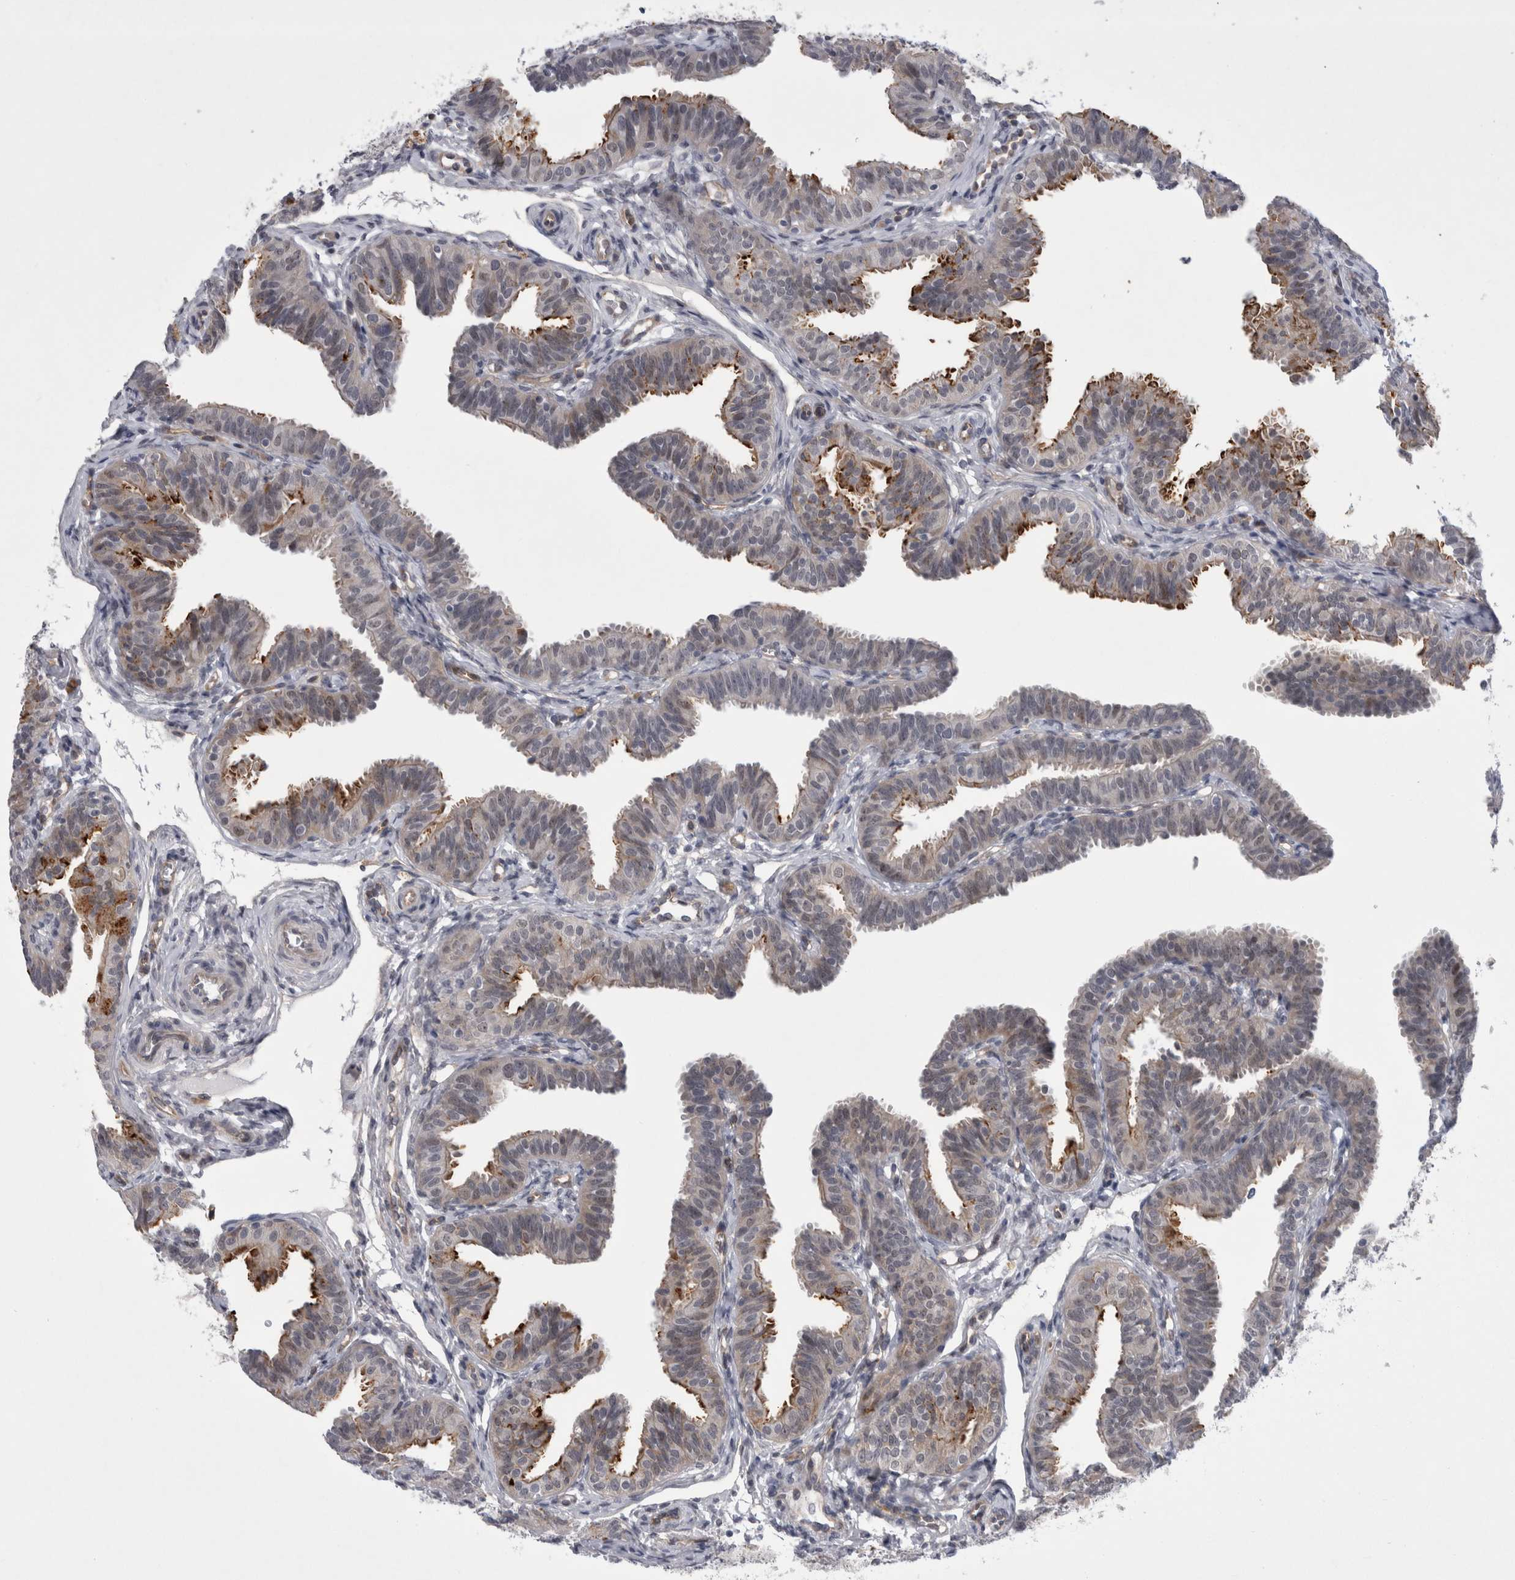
{"staining": {"intensity": "moderate", "quantity": "<25%", "location": "cytoplasmic/membranous"}, "tissue": "fallopian tube", "cell_type": "Glandular cells", "image_type": "normal", "snomed": [{"axis": "morphology", "description": "Normal tissue, NOS"}, {"axis": "topography", "description": "Fallopian tube"}], "caption": "Fallopian tube stained with a brown dye shows moderate cytoplasmic/membranous positive staining in approximately <25% of glandular cells.", "gene": "PARP11", "patient": {"sex": "female", "age": 35}}